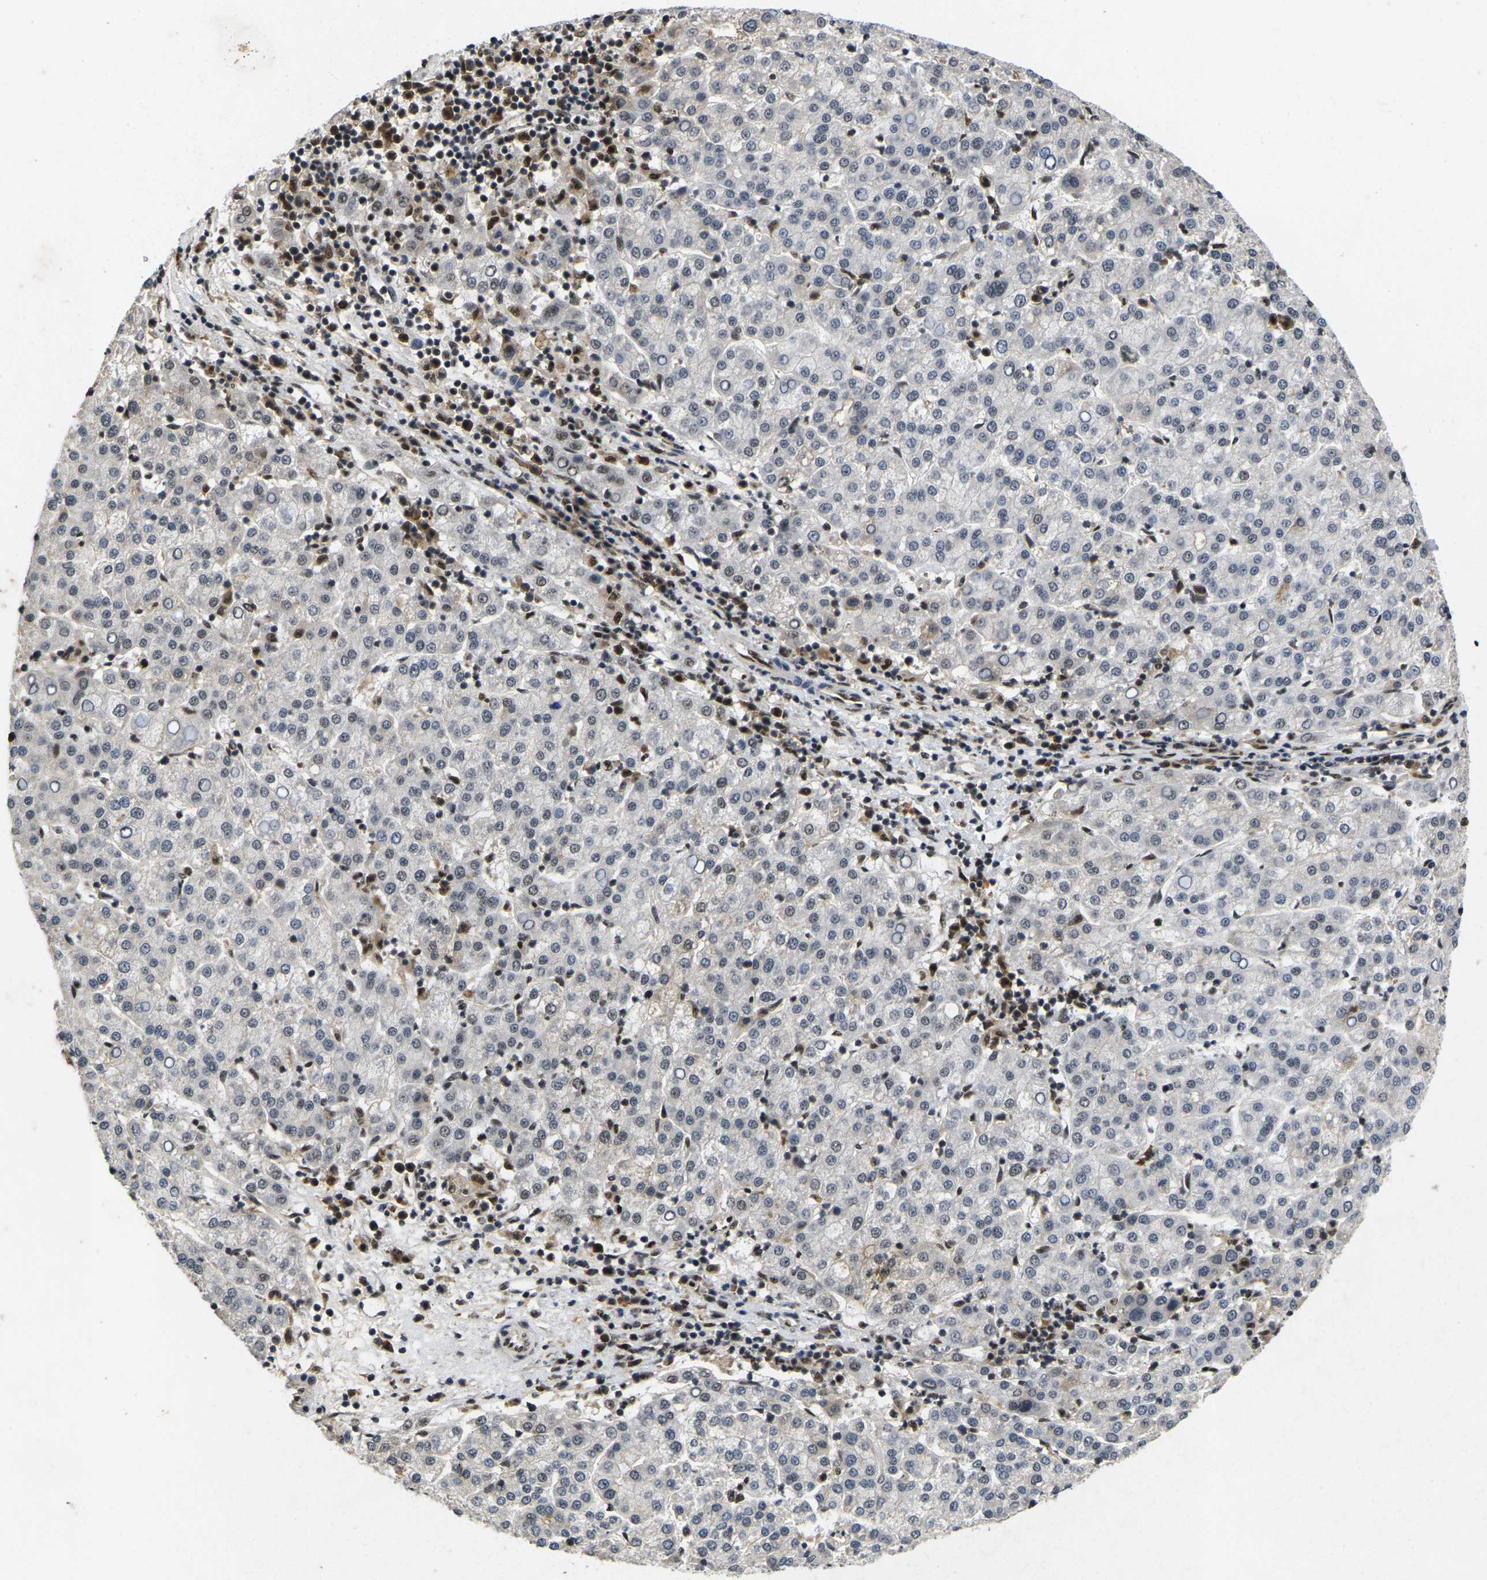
{"staining": {"intensity": "negative", "quantity": "none", "location": "none"}, "tissue": "liver cancer", "cell_type": "Tumor cells", "image_type": "cancer", "snomed": [{"axis": "morphology", "description": "Carcinoma, Hepatocellular, NOS"}, {"axis": "topography", "description": "Liver"}], "caption": "The micrograph demonstrates no significant positivity in tumor cells of liver cancer (hepatocellular carcinoma).", "gene": "GTF2E1", "patient": {"sex": "female", "age": 58}}